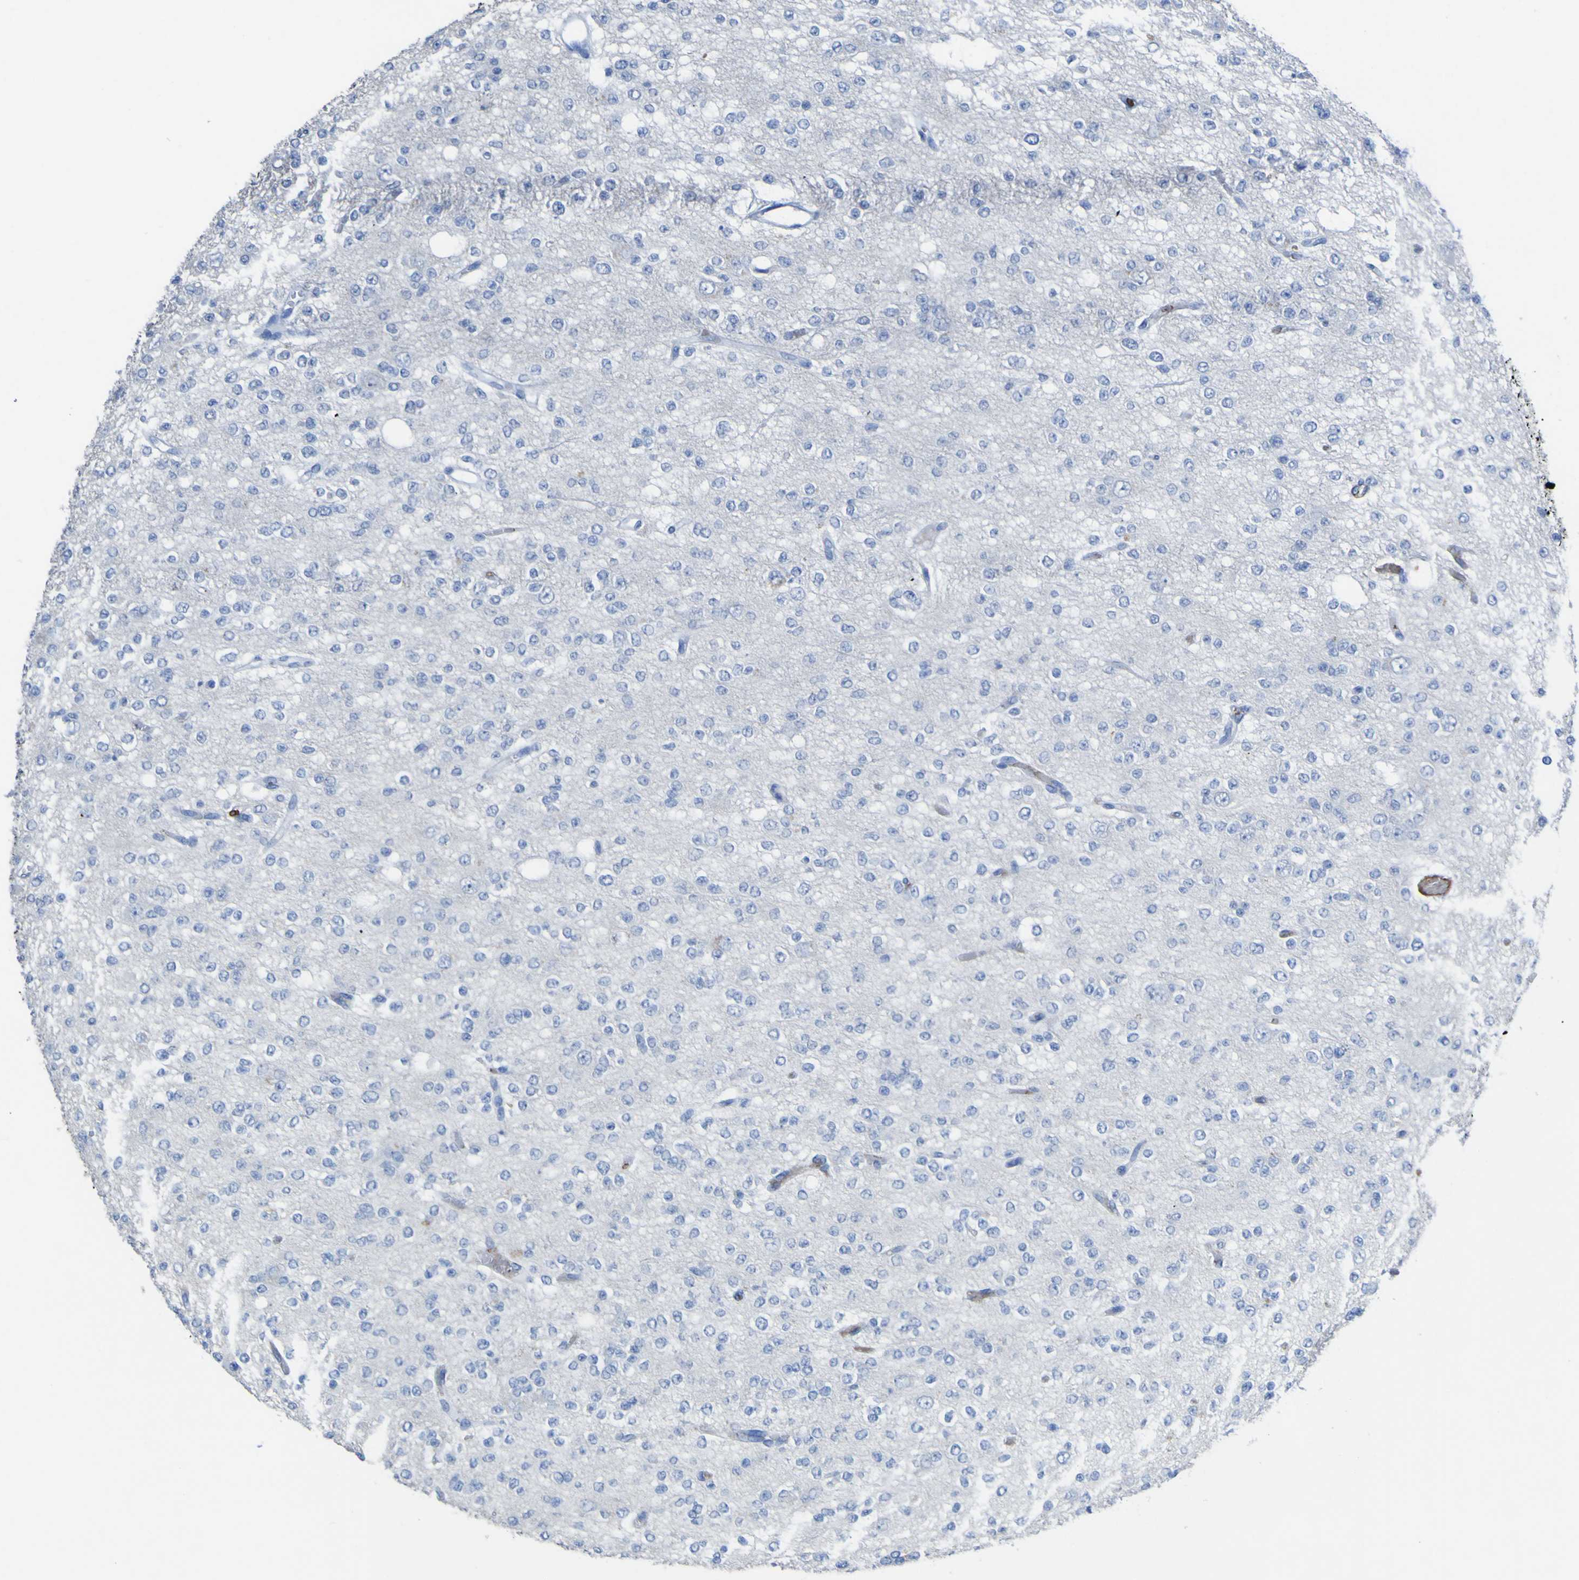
{"staining": {"intensity": "negative", "quantity": "none", "location": "none"}, "tissue": "glioma", "cell_type": "Tumor cells", "image_type": "cancer", "snomed": [{"axis": "morphology", "description": "Glioma, malignant, Low grade"}, {"axis": "topography", "description": "Brain"}], "caption": "Malignant glioma (low-grade) stained for a protein using immunohistochemistry (IHC) reveals no expression tumor cells.", "gene": "GCM1", "patient": {"sex": "male", "age": 38}}